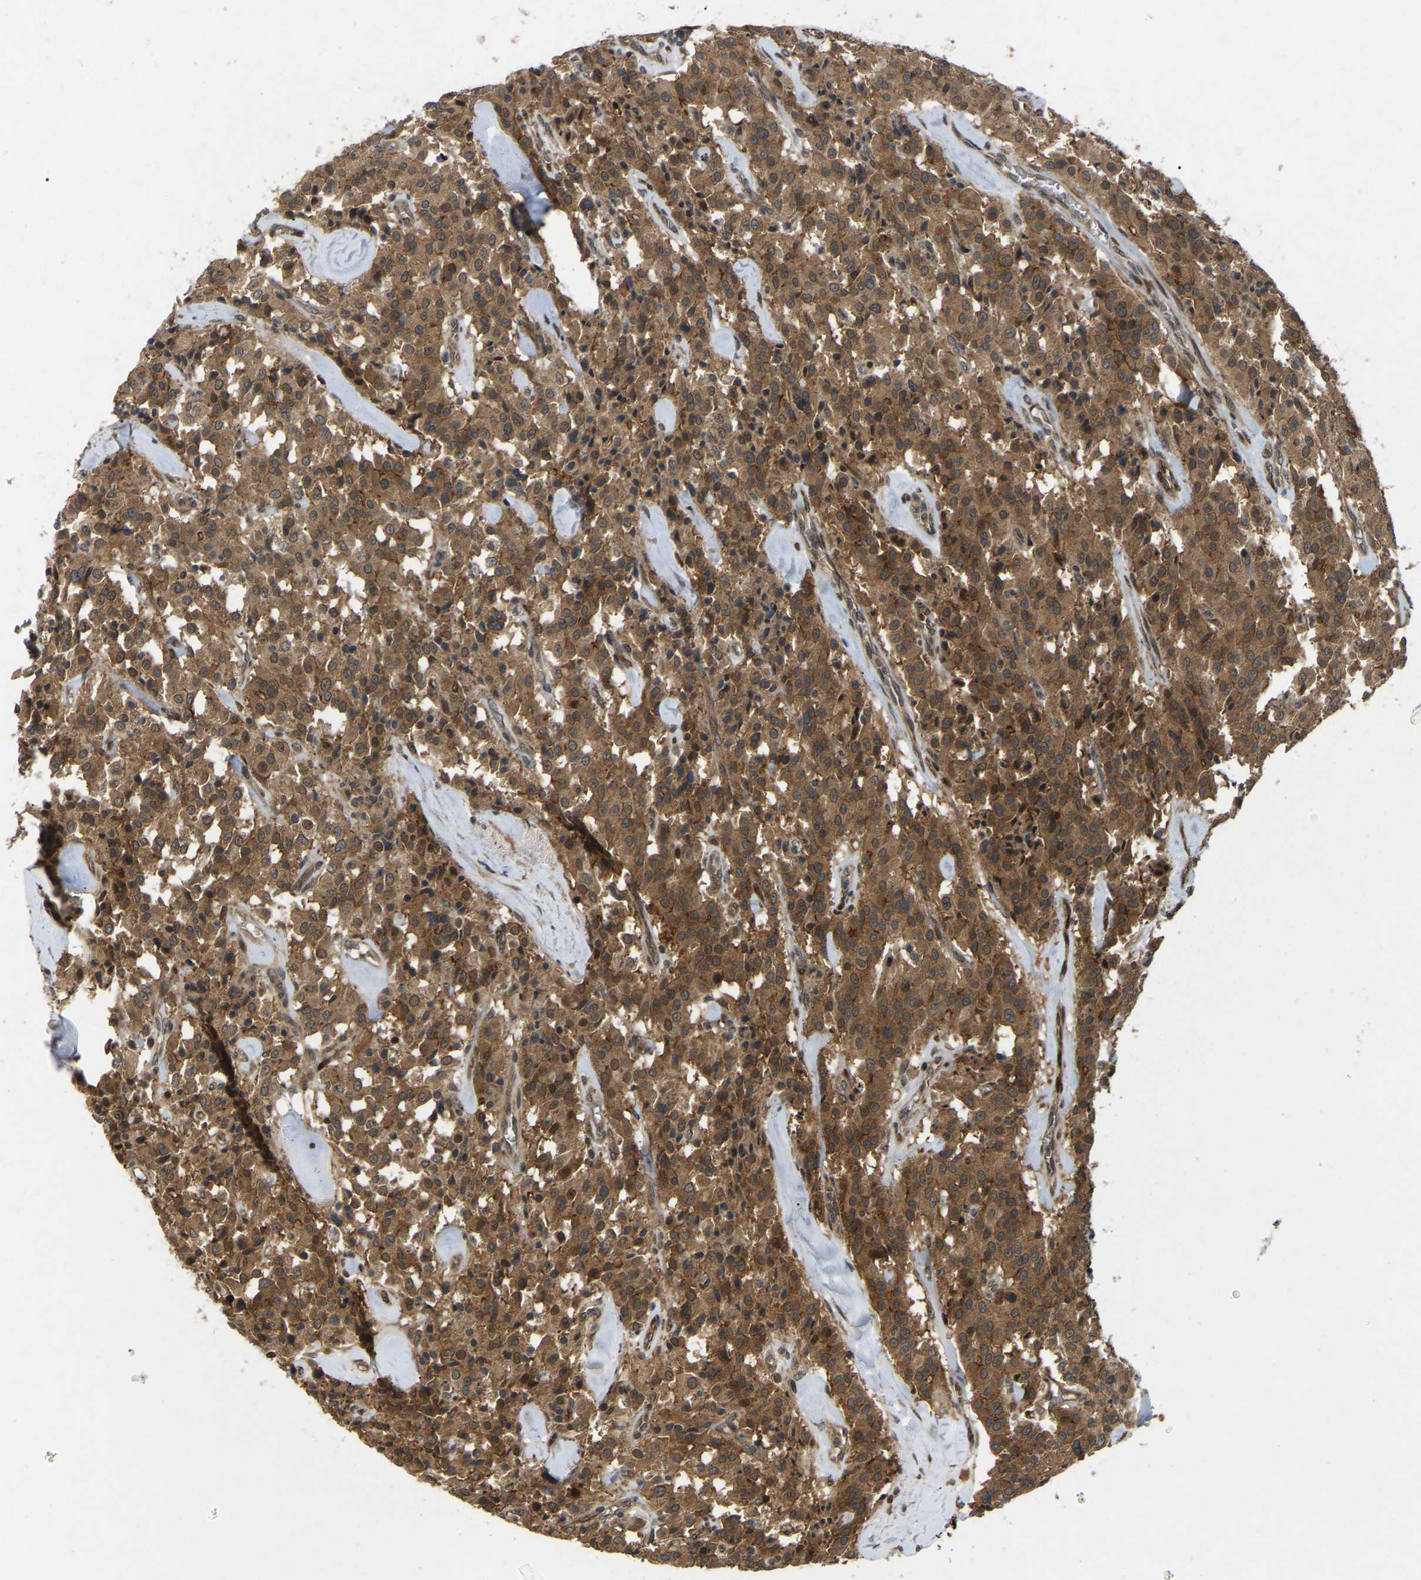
{"staining": {"intensity": "moderate", "quantity": ">75%", "location": "cytoplasmic/membranous,nuclear"}, "tissue": "carcinoid", "cell_type": "Tumor cells", "image_type": "cancer", "snomed": [{"axis": "morphology", "description": "Carcinoid, malignant, NOS"}, {"axis": "topography", "description": "Lung"}], "caption": "Tumor cells reveal medium levels of moderate cytoplasmic/membranous and nuclear staining in about >75% of cells in human carcinoid. The protein of interest is stained brown, and the nuclei are stained in blue (DAB (3,3'-diaminobenzidine) IHC with brightfield microscopy, high magnification).", "gene": "KIAA1549", "patient": {"sex": "male", "age": 30}}